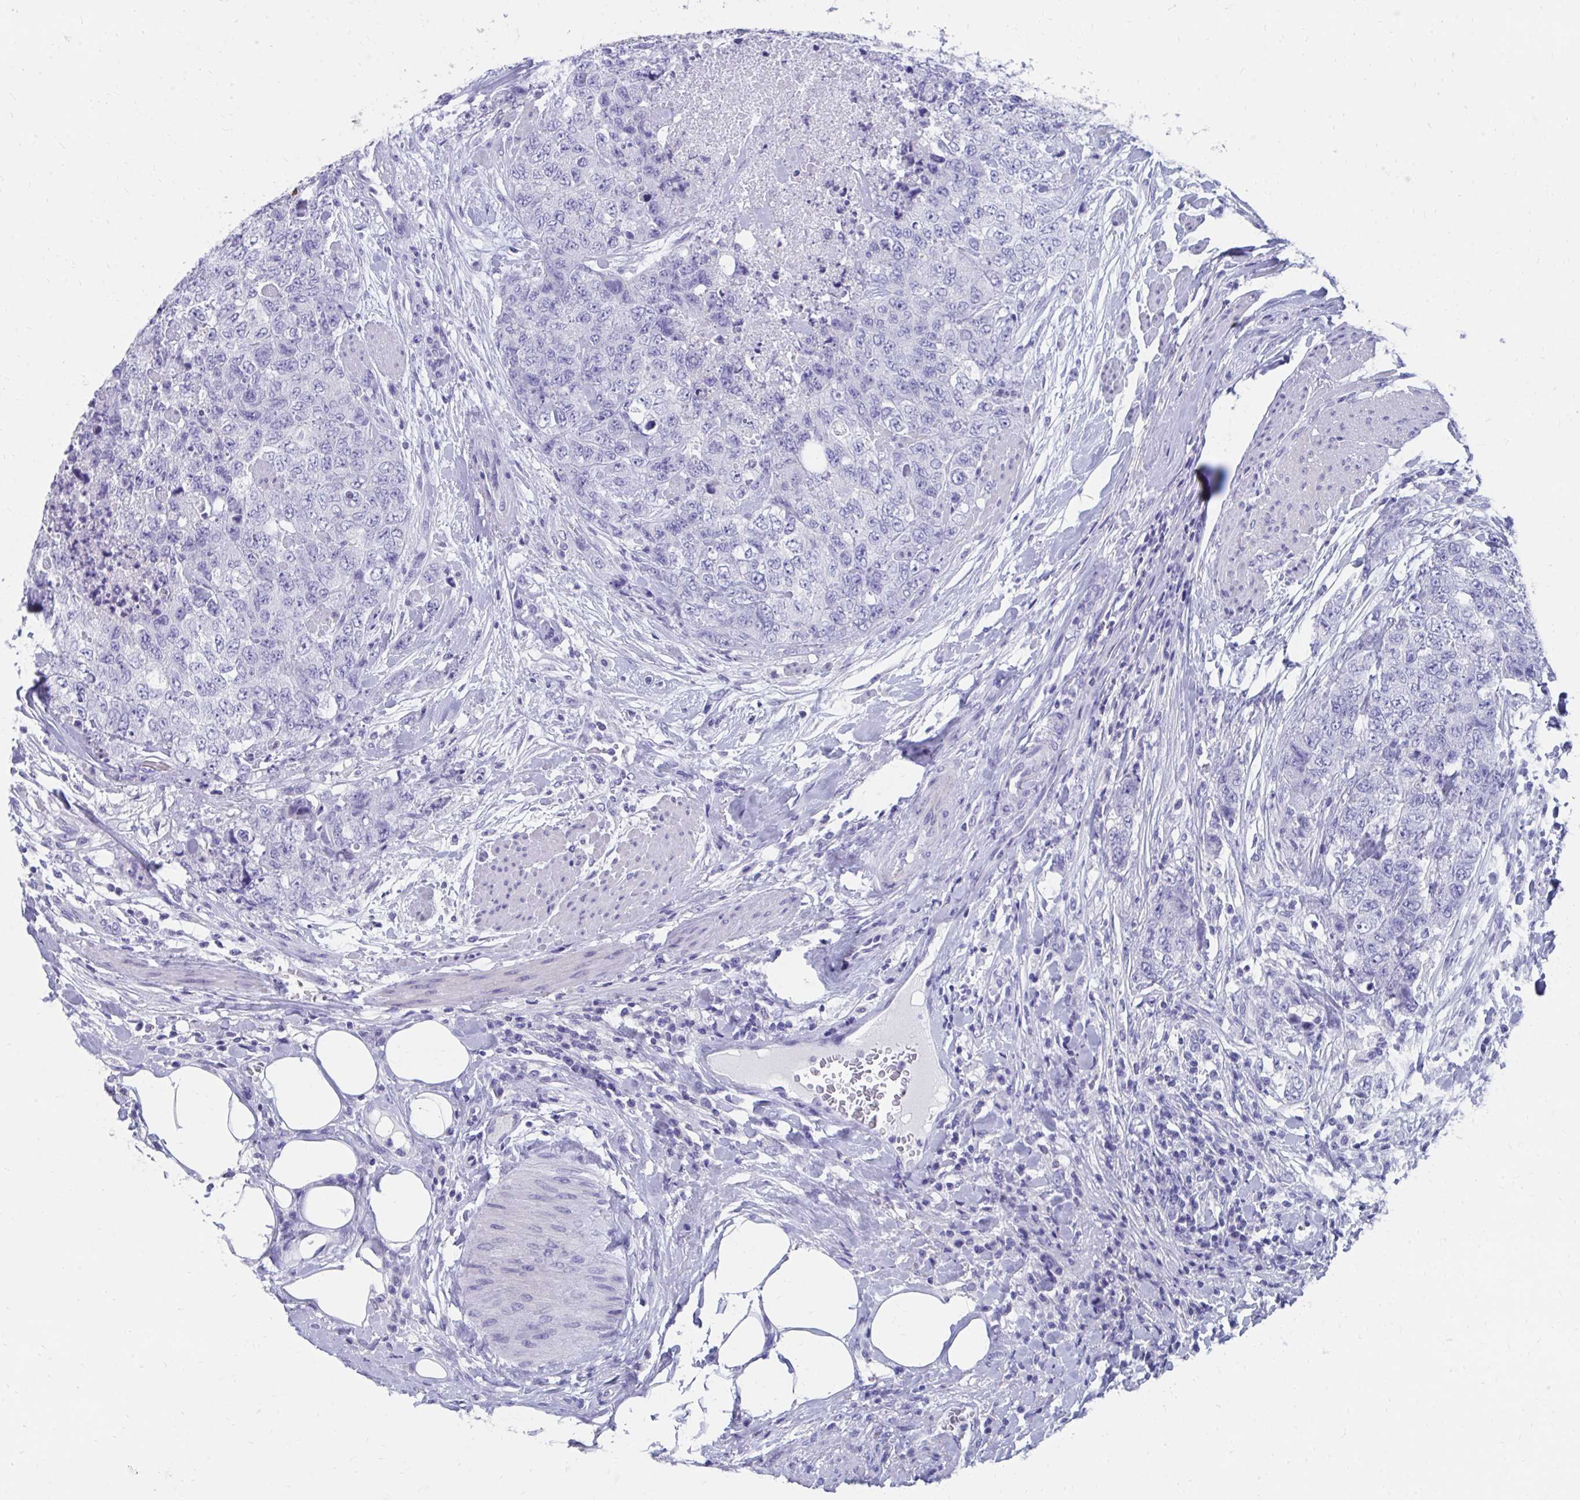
{"staining": {"intensity": "negative", "quantity": "none", "location": "none"}, "tissue": "urothelial cancer", "cell_type": "Tumor cells", "image_type": "cancer", "snomed": [{"axis": "morphology", "description": "Urothelial carcinoma, High grade"}, {"axis": "topography", "description": "Urinary bladder"}], "caption": "A micrograph of urothelial cancer stained for a protein exhibits no brown staining in tumor cells. The staining was performed using DAB to visualize the protein expression in brown, while the nuclei were stained in blue with hematoxylin (Magnification: 20x).", "gene": "HGD", "patient": {"sex": "female", "age": 78}}